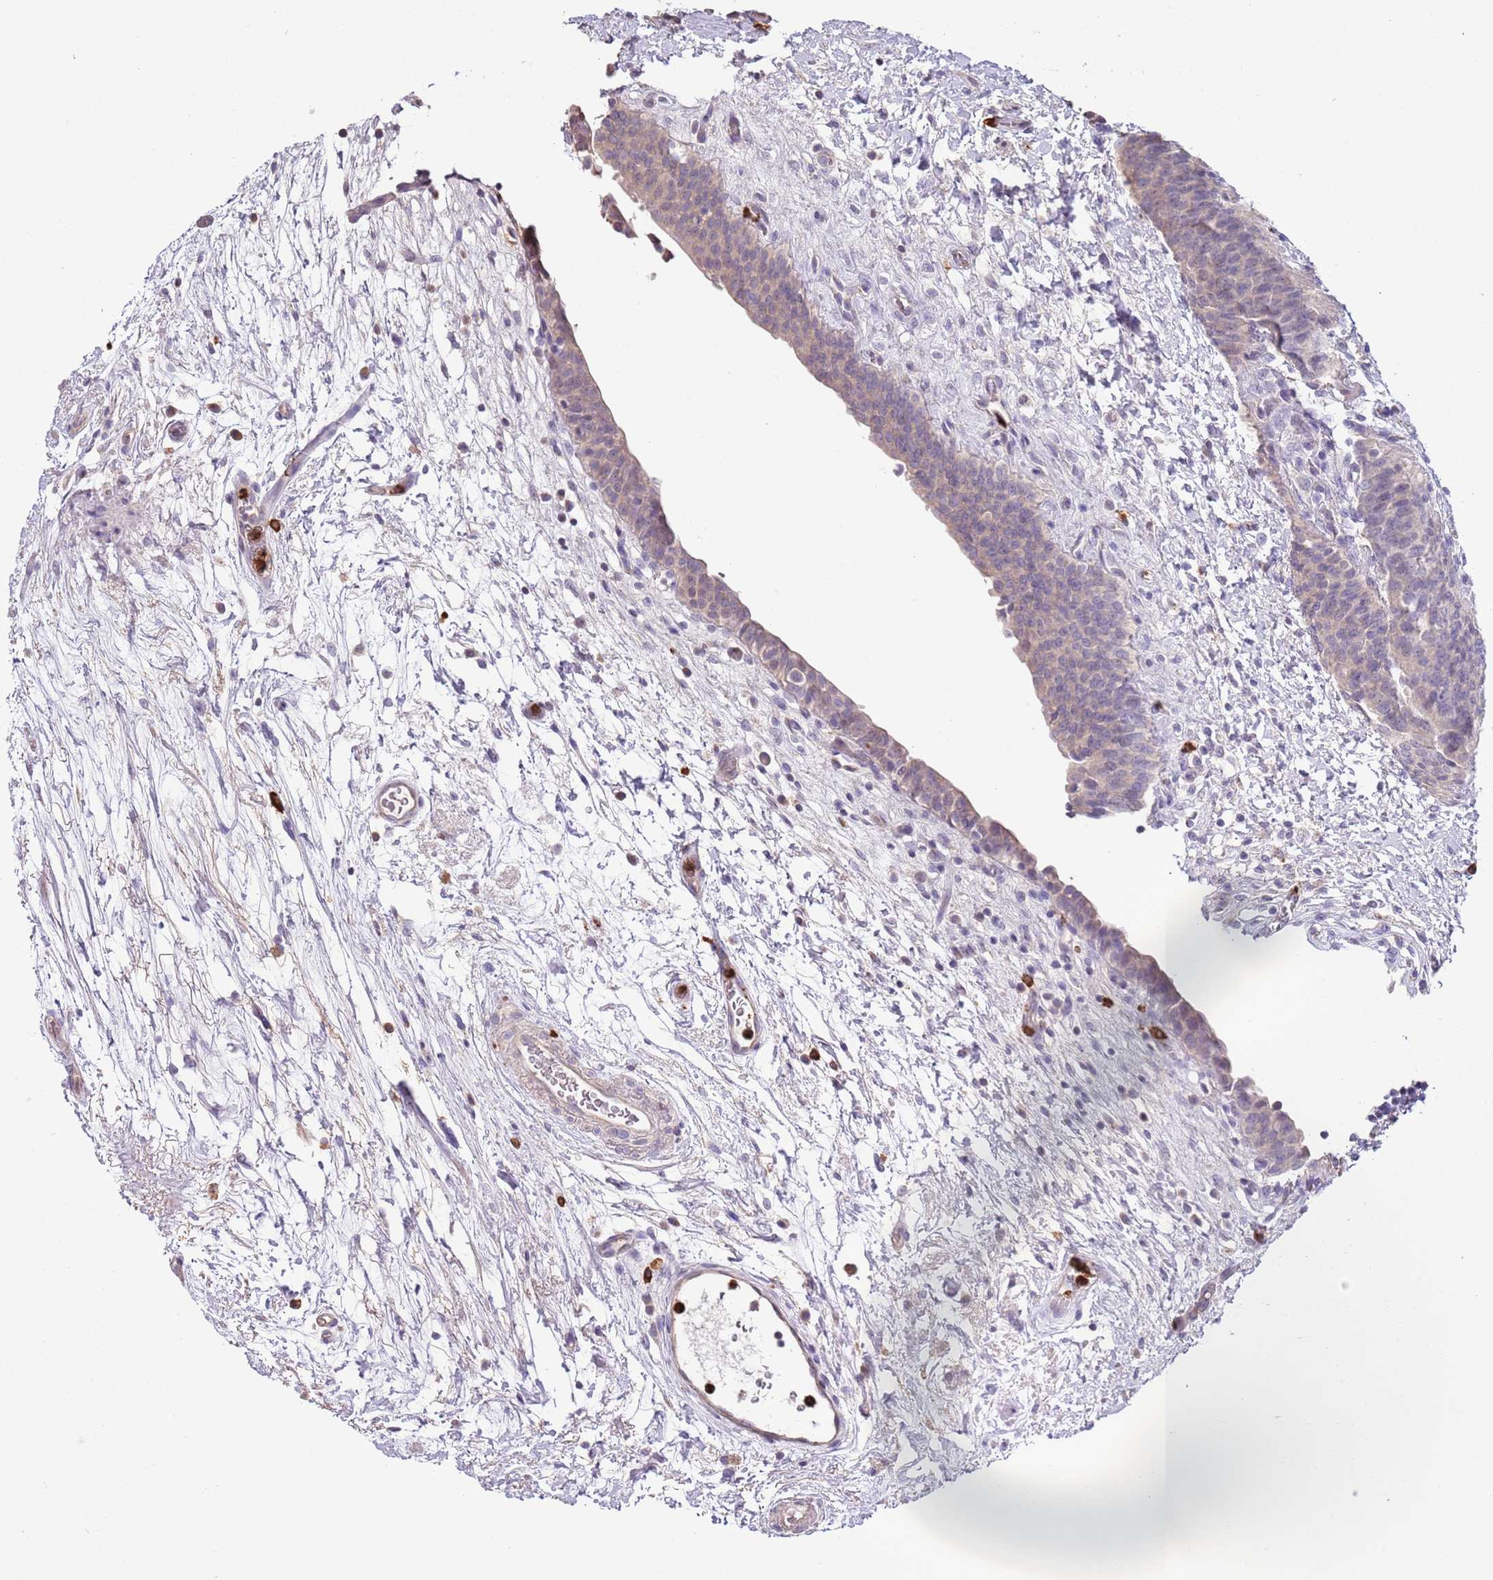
{"staining": {"intensity": "weak", "quantity": "25%-75%", "location": "cytoplasmic/membranous"}, "tissue": "urinary bladder", "cell_type": "Urothelial cells", "image_type": "normal", "snomed": [{"axis": "morphology", "description": "Normal tissue, NOS"}, {"axis": "topography", "description": "Urinary bladder"}], "caption": "This is a histology image of immunohistochemistry (IHC) staining of normal urinary bladder, which shows weak staining in the cytoplasmic/membranous of urothelial cells.", "gene": "P2RY13", "patient": {"sex": "male", "age": 83}}